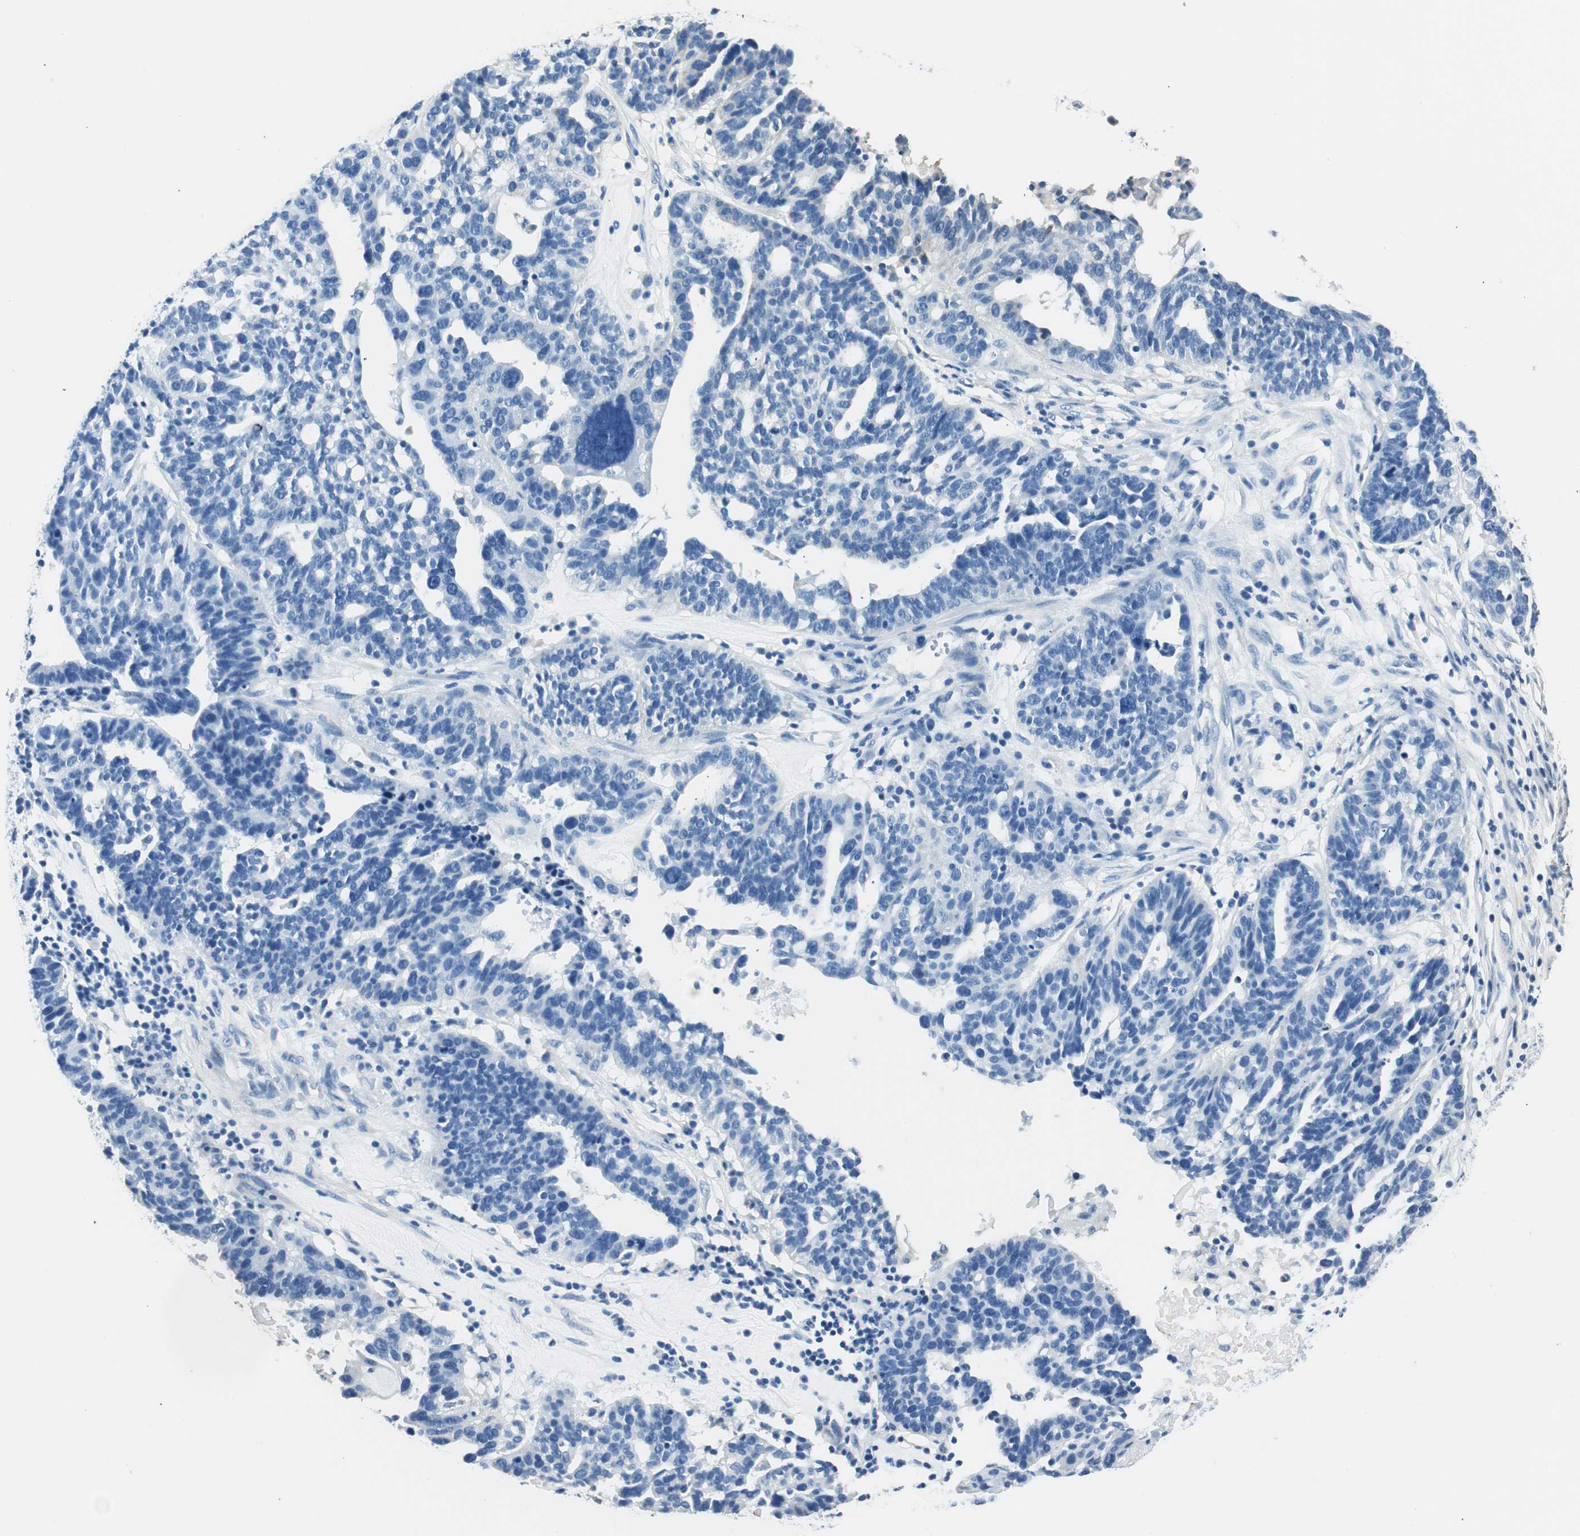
{"staining": {"intensity": "negative", "quantity": "none", "location": "none"}, "tissue": "ovarian cancer", "cell_type": "Tumor cells", "image_type": "cancer", "snomed": [{"axis": "morphology", "description": "Cystadenocarcinoma, serous, NOS"}, {"axis": "topography", "description": "Ovary"}], "caption": "This is an IHC histopathology image of ovarian cancer (serous cystadenocarcinoma). There is no positivity in tumor cells.", "gene": "RORB", "patient": {"sex": "female", "age": 59}}